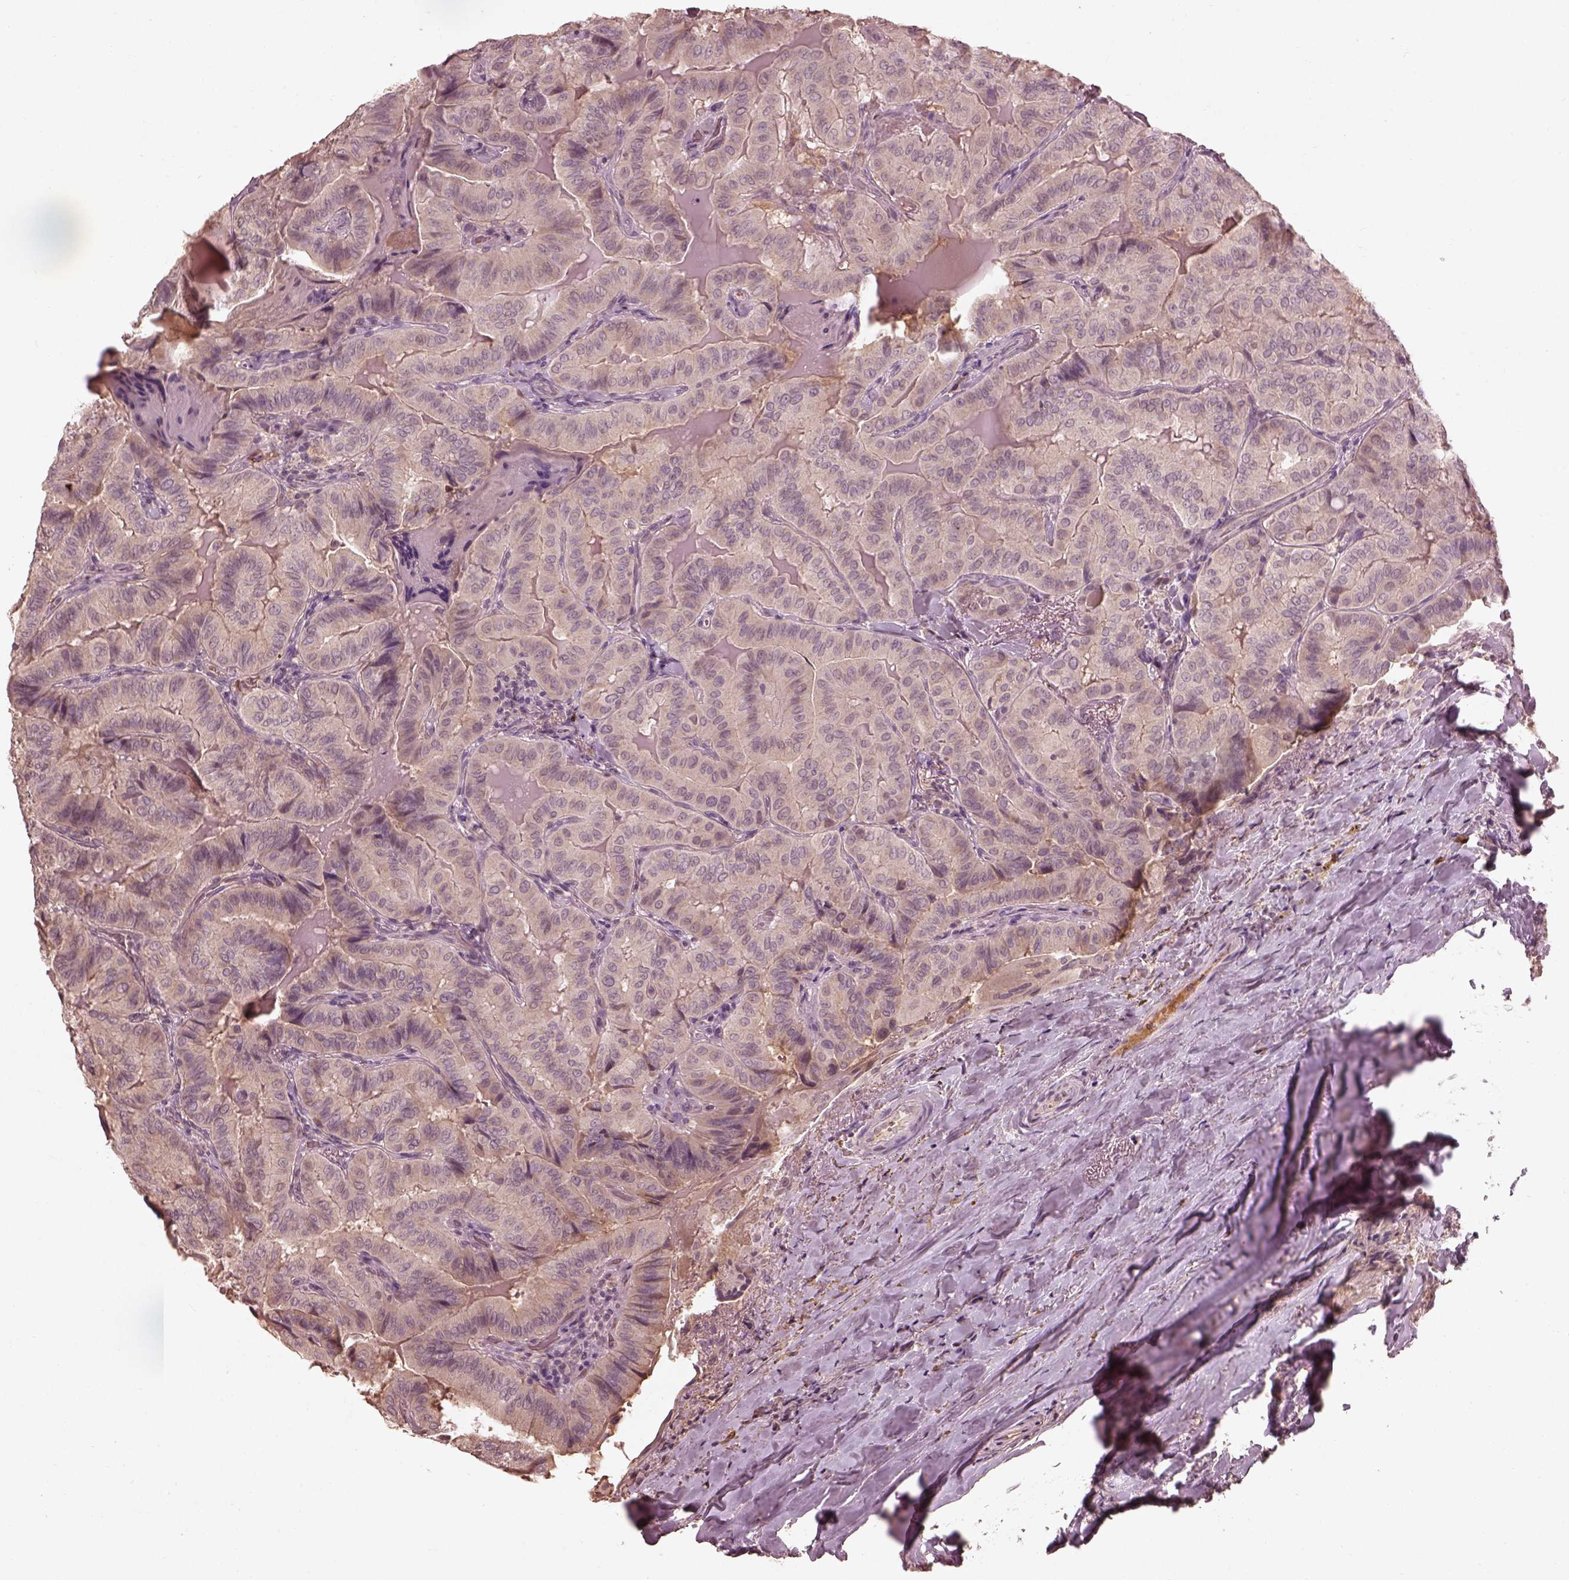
{"staining": {"intensity": "negative", "quantity": "none", "location": "none"}, "tissue": "thyroid cancer", "cell_type": "Tumor cells", "image_type": "cancer", "snomed": [{"axis": "morphology", "description": "Papillary adenocarcinoma, NOS"}, {"axis": "topography", "description": "Thyroid gland"}], "caption": "A high-resolution histopathology image shows immunohistochemistry staining of papillary adenocarcinoma (thyroid), which reveals no significant positivity in tumor cells. (DAB (3,3'-diaminobenzidine) immunohistochemistry visualized using brightfield microscopy, high magnification).", "gene": "CALR3", "patient": {"sex": "female", "age": 68}}